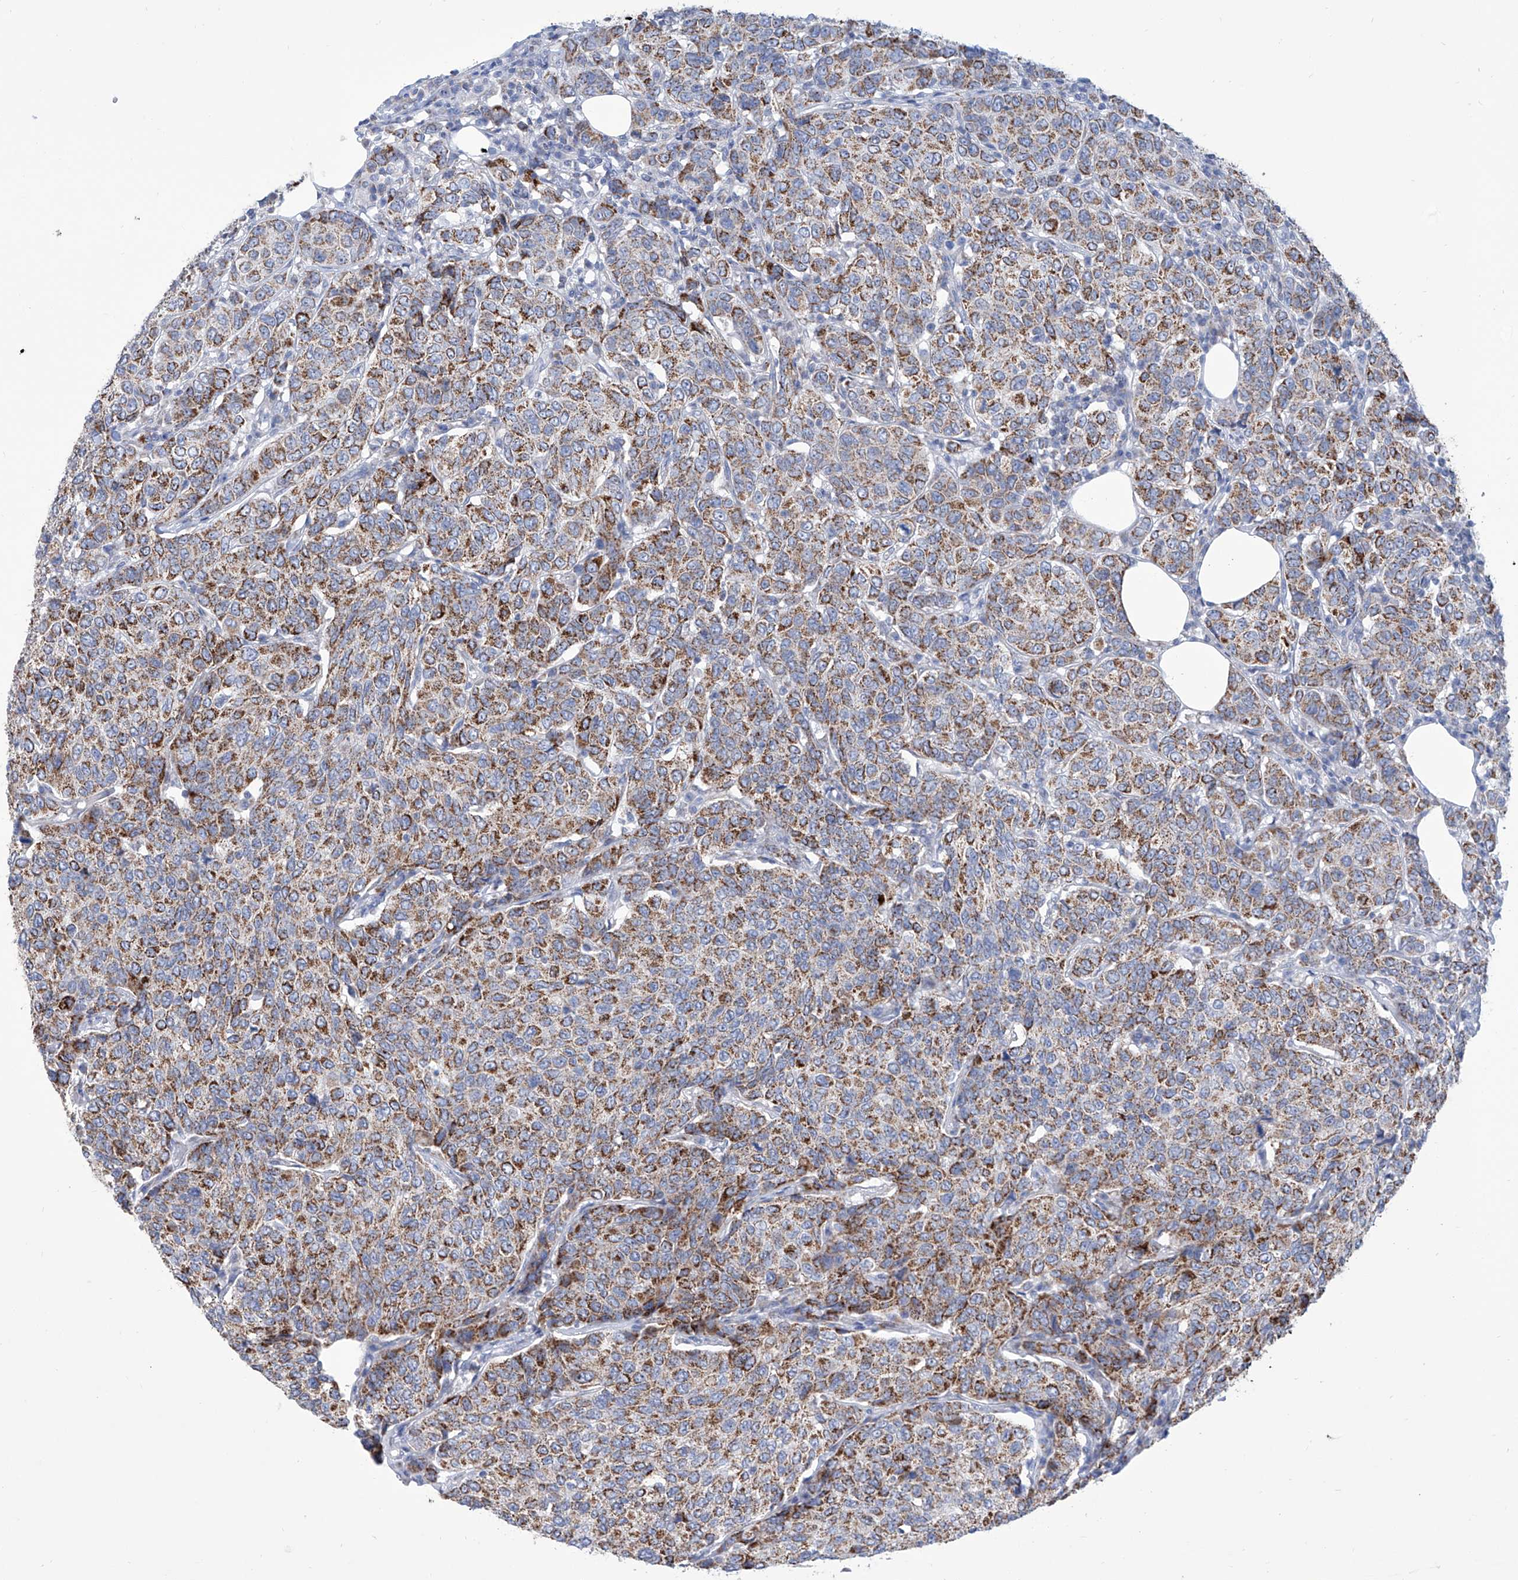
{"staining": {"intensity": "strong", "quantity": "25%-75%", "location": "cytoplasmic/membranous"}, "tissue": "breast cancer", "cell_type": "Tumor cells", "image_type": "cancer", "snomed": [{"axis": "morphology", "description": "Duct carcinoma"}, {"axis": "topography", "description": "Breast"}], "caption": "This micrograph shows immunohistochemistry staining of breast cancer (invasive ductal carcinoma), with high strong cytoplasmic/membranous positivity in approximately 25%-75% of tumor cells.", "gene": "ALDH6A1", "patient": {"sex": "female", "age": 55}}